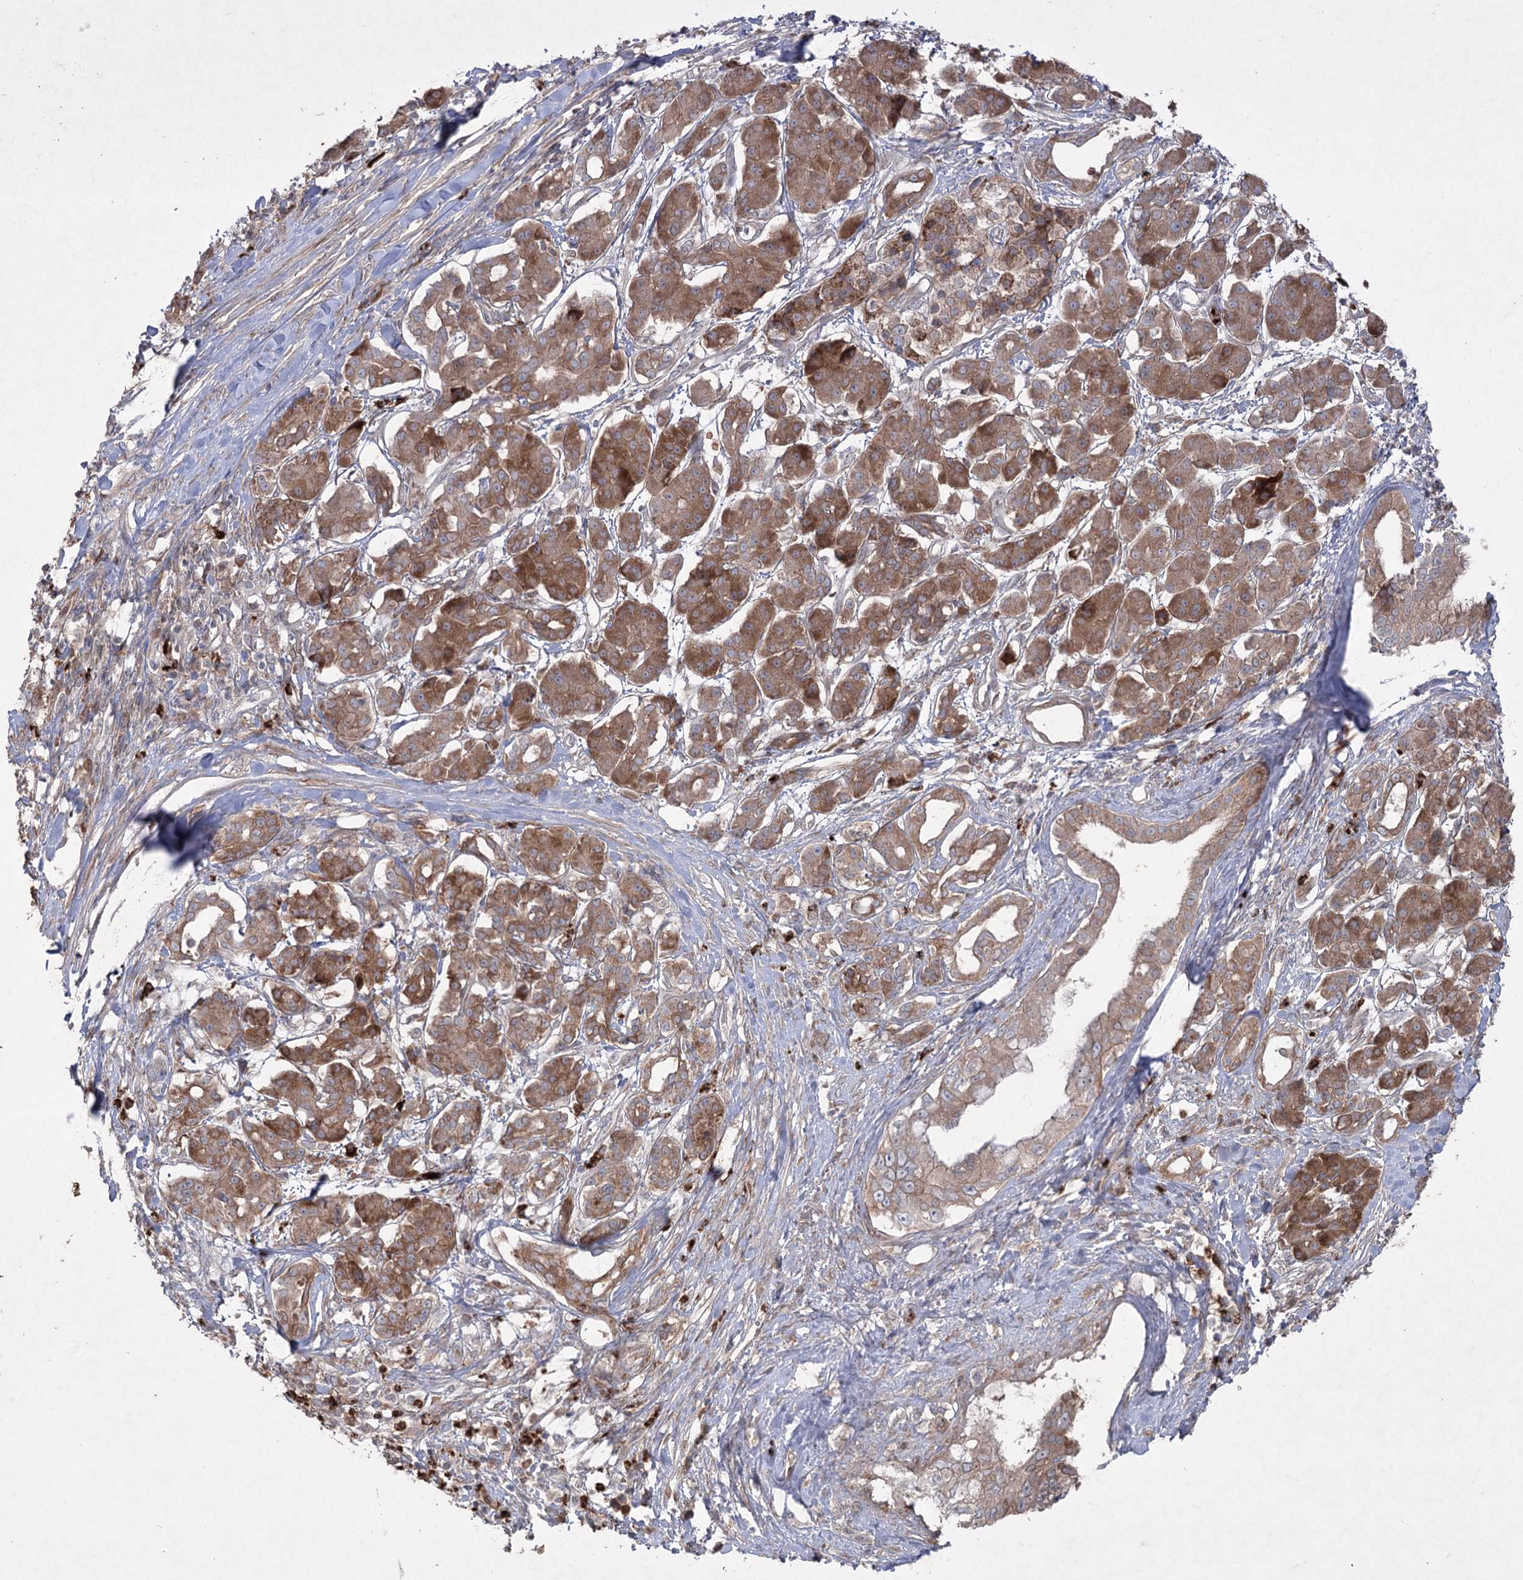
{"staining": {"intensity": "moderate", "quantity": ">75%", "location": "cytoplasmic/membranous"}, "tissue": "pancreatic cancer", "cell_type": "Tumor cells", "image_type": "cancer", "snomed": [{"axis": "morphology", "description": "Adenocarcinoma, NOS"}, {"axis": "topography", "description": "Pancreas"}], "caption": "High-power microscopy captured an immunohistochemistry image of adenocarcinoma (pancreatic), revealing moderate cytoplasmic/membranous expression in about >75% of tumor cells. (Brightfield microscopy of DAB IHC at high magnification).", "gene": "PLEKHA5", "patient": {"sex": "female", "age": 56}}